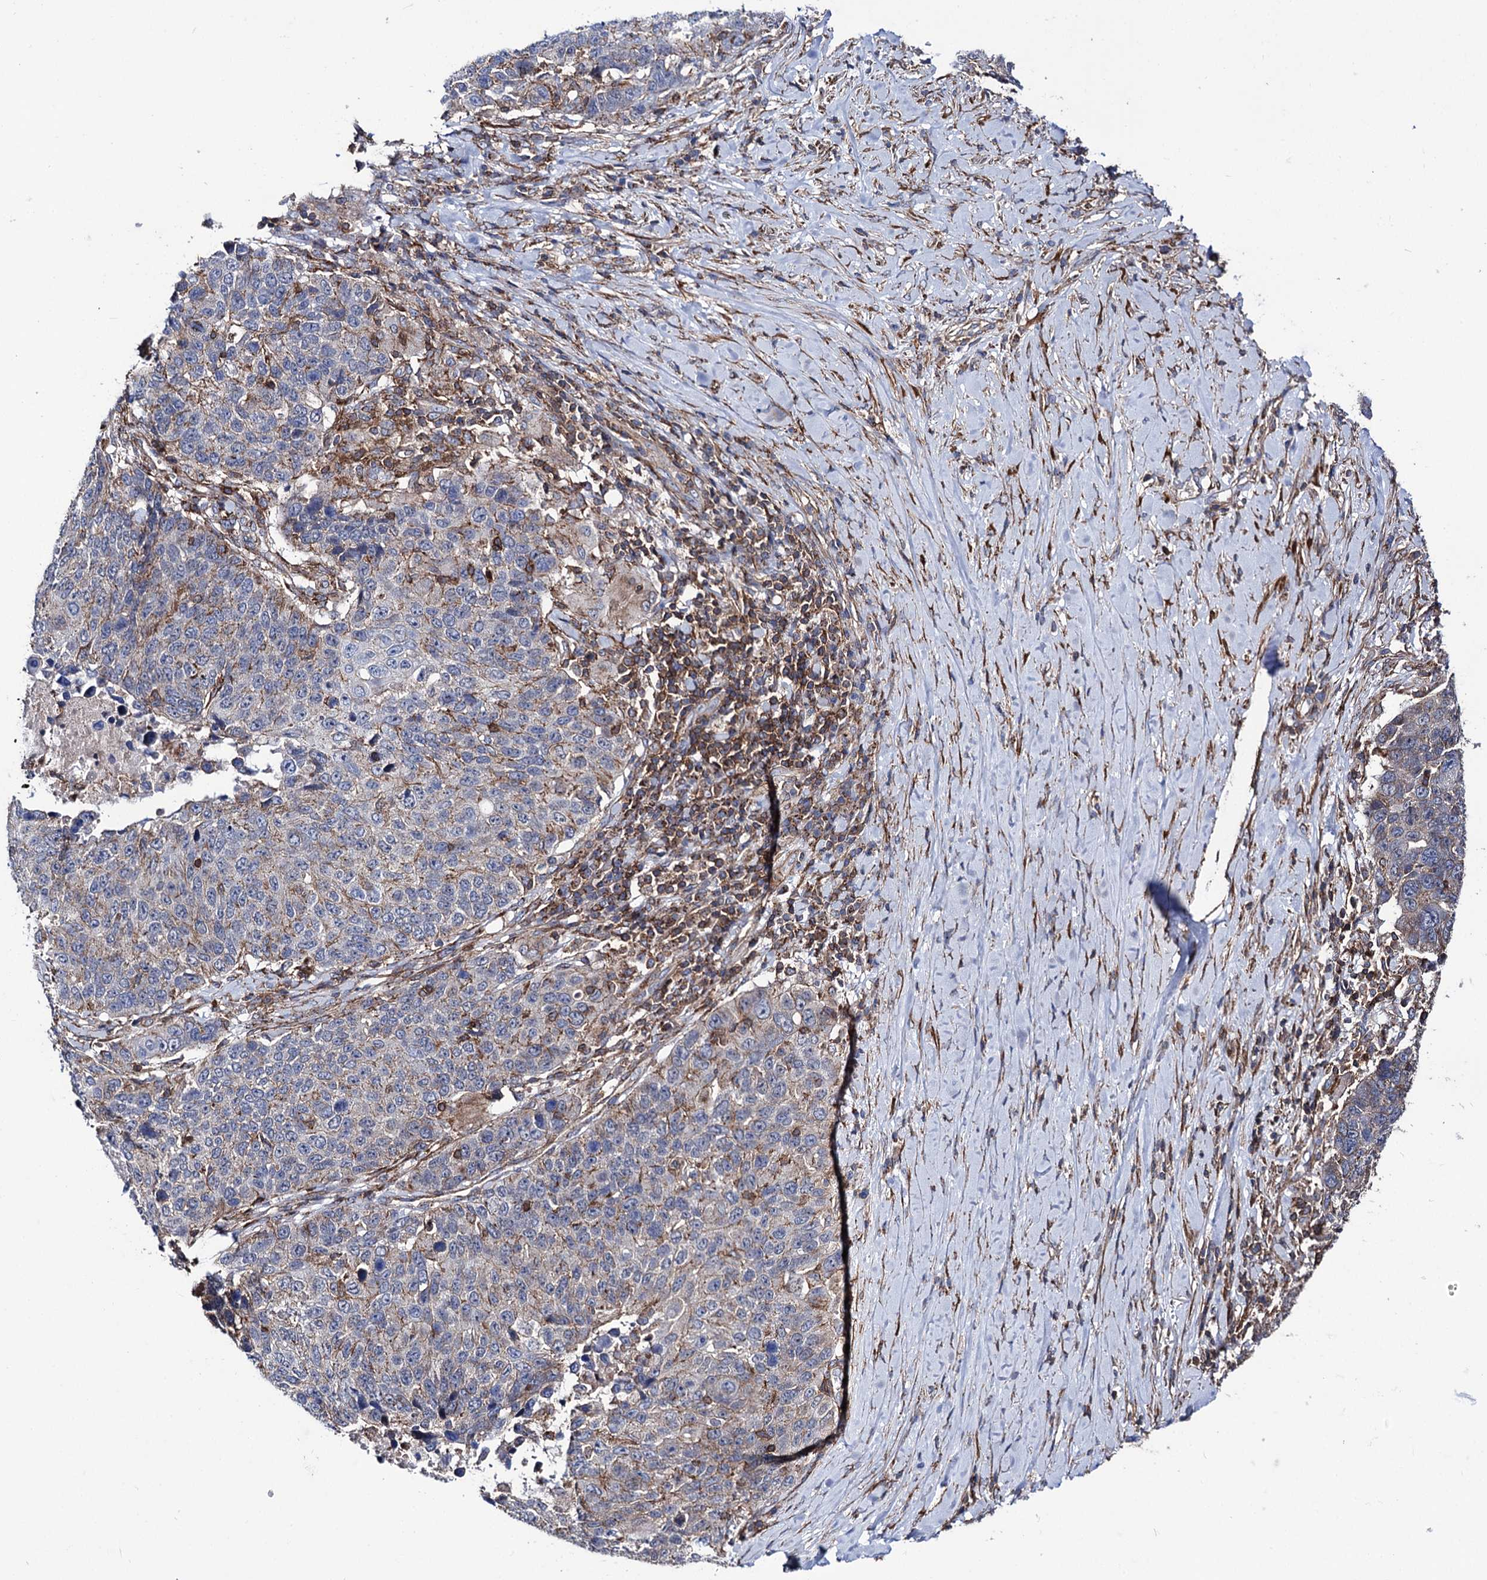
{"staining": {"intensity": "negative", "quantity": "none", "location": "none"}, "tissue": "lung cancer", "cell_type": "Tumor cells", "image_type": "cancer", "snomed": [{"axis": "morphology", "description": "Normal tissue, NOS"}, {"axis": "morphology", "description": "Squamous cell carcinoma, NOS"}, {"axis": "topography", "description": "Lymph node"}, {"axis": "topography", "description": "Lung"}], "caption": "Tumor cells show no significant protein expression in lung cancer (squamous cell carcinoma).", "gene": "DEF6", "patient": {"sex": "male", "age": 66}}